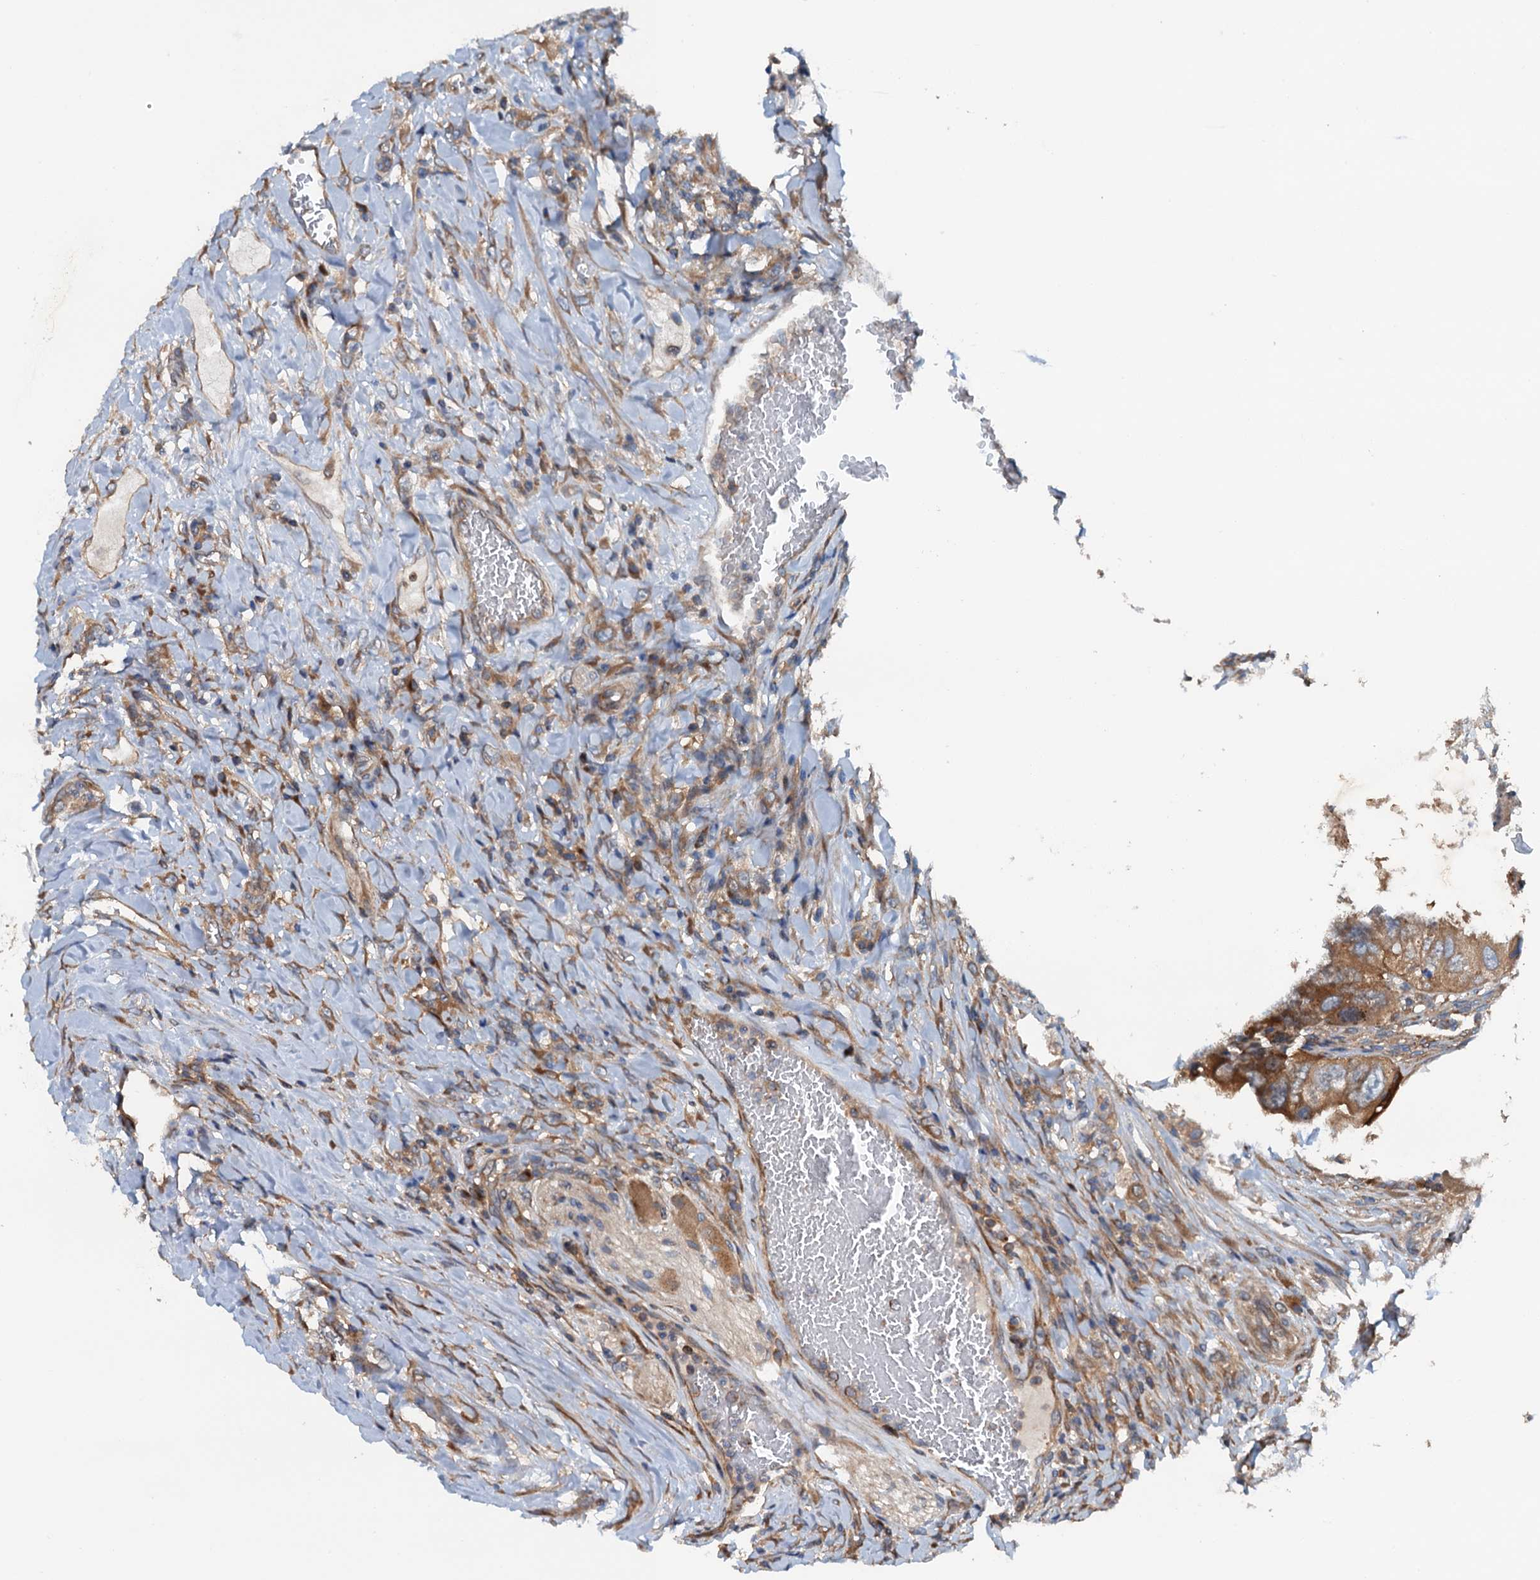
{"staining": {"intensity": "moderate", "quantity": ">75%", "location": "cytoplasmic/membranous"}, "tissue": "colorectal cancer", "cell_type": "Tumor cells", "image_type": "cancer", "snomed": [{"axis": "morphology", "description": "Adenocarcinoma, NOS"}, {"axis": "topography", "description": "Rectum"}], "caption": "A high-resolution photomicrograph shows immunohistochemistry staining of colorectal adenocarcinoma, which reveals moderate cytoplasmic/membranous positivity in approximately >75% of tumor cells.", "gene": "COG3", "patient": {"sex": "male", "age": 63}}